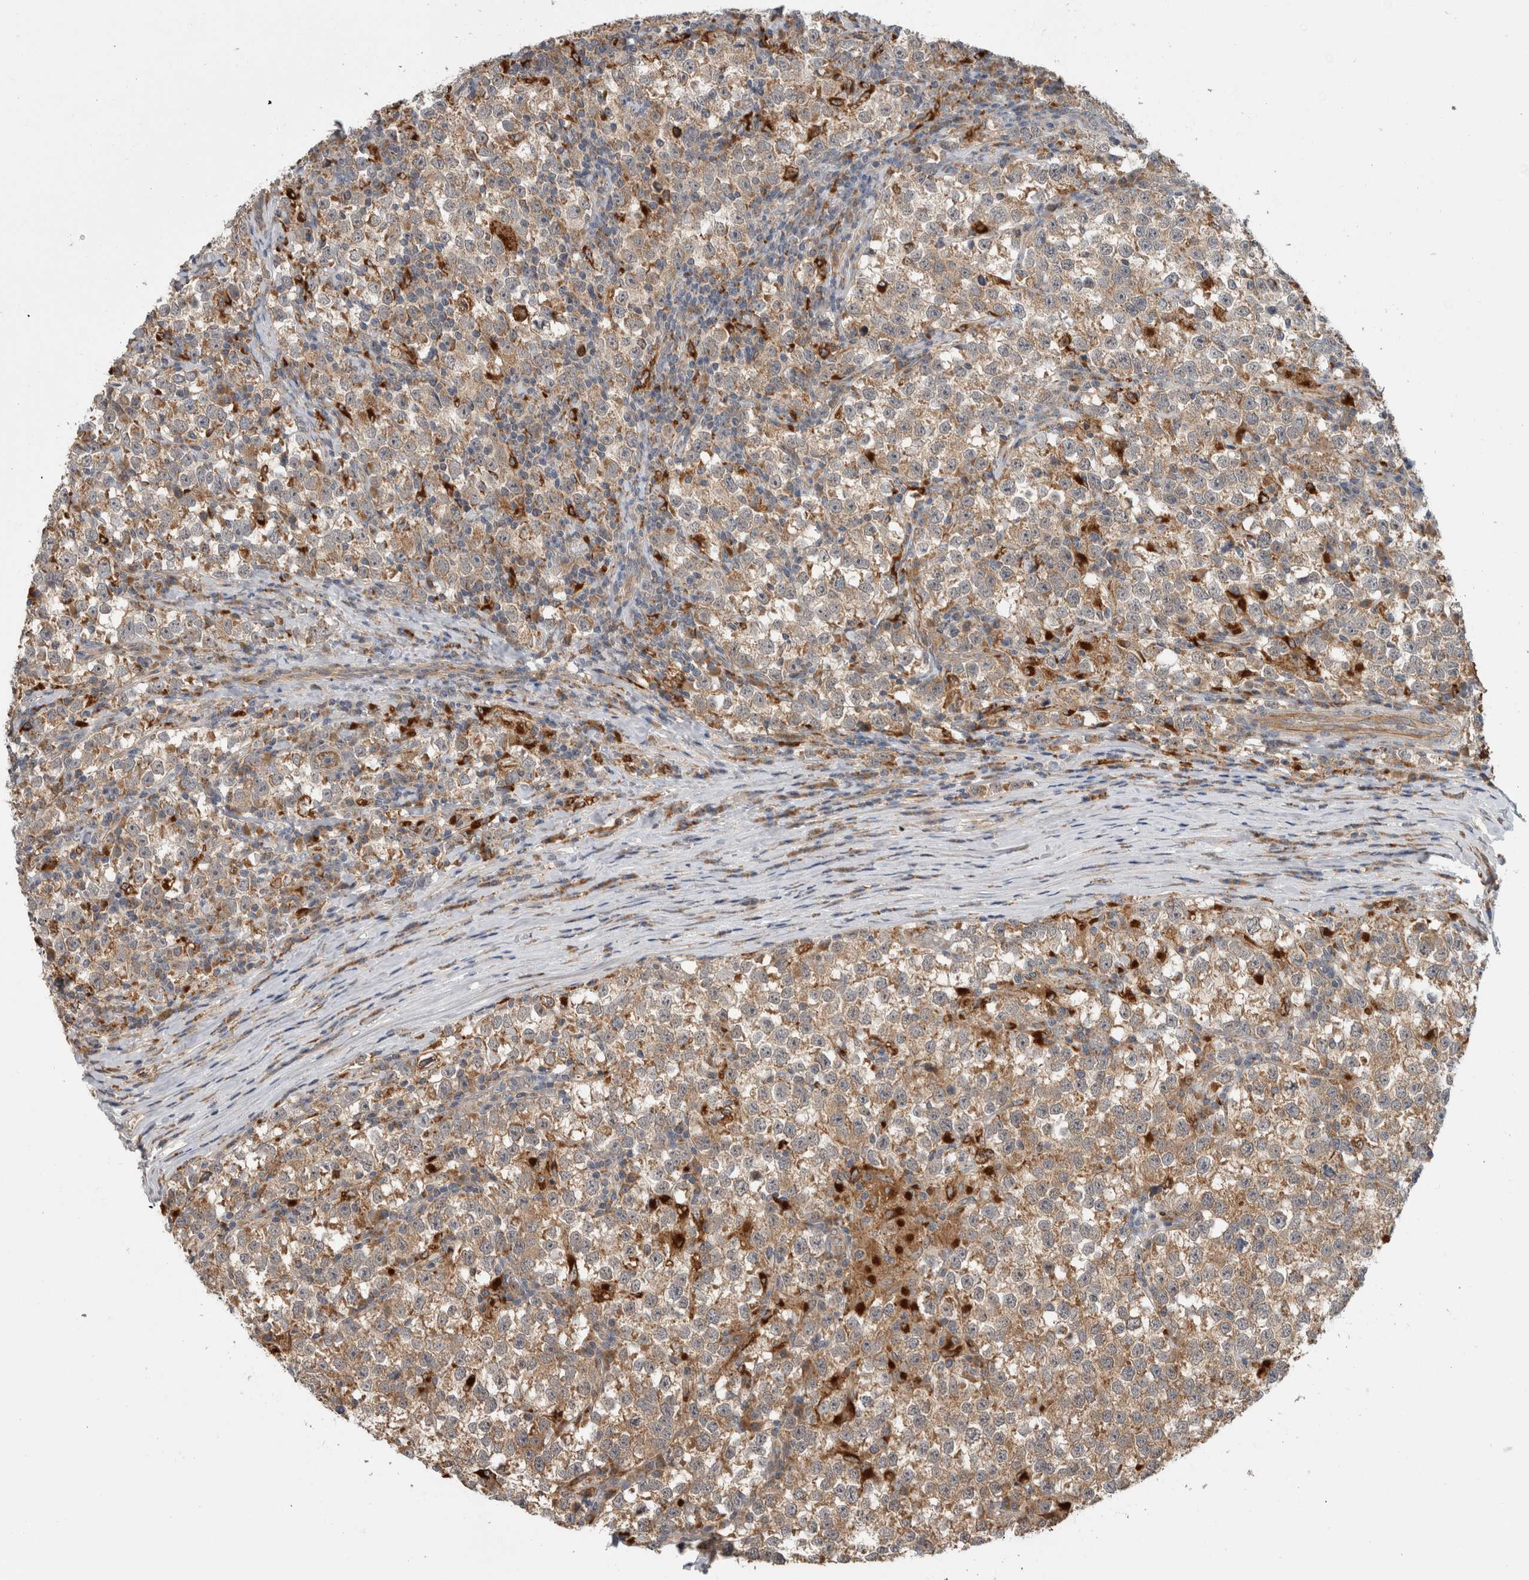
{"staining": {"intensity": "weak", "quantity": ">75%", "location": "cytoplasmic/membranous"}, "tissue": "testis cancer", "cell_type": "Tumor cells", "image_type": "cancer", "snomed": [{"axis": "morphology", "description": "Normal tissue, NOS"}, {"axis": "morphology", "description": "Seminoma, NOS"}, {"axis": "topography", "description": "Testis"}], "caption": "IHC photomicrograph of neoplastic tissue: testis seminoma stained using immunohistochemistry exhibits low levels of weak protein expression localized specifically in the cytoplasmic/membranous of tumor cells, appearing as a cytoplasmic/membranous brown color.", "gene": "ADGRL3", "patient": {"sex": "male", "age": 43}}